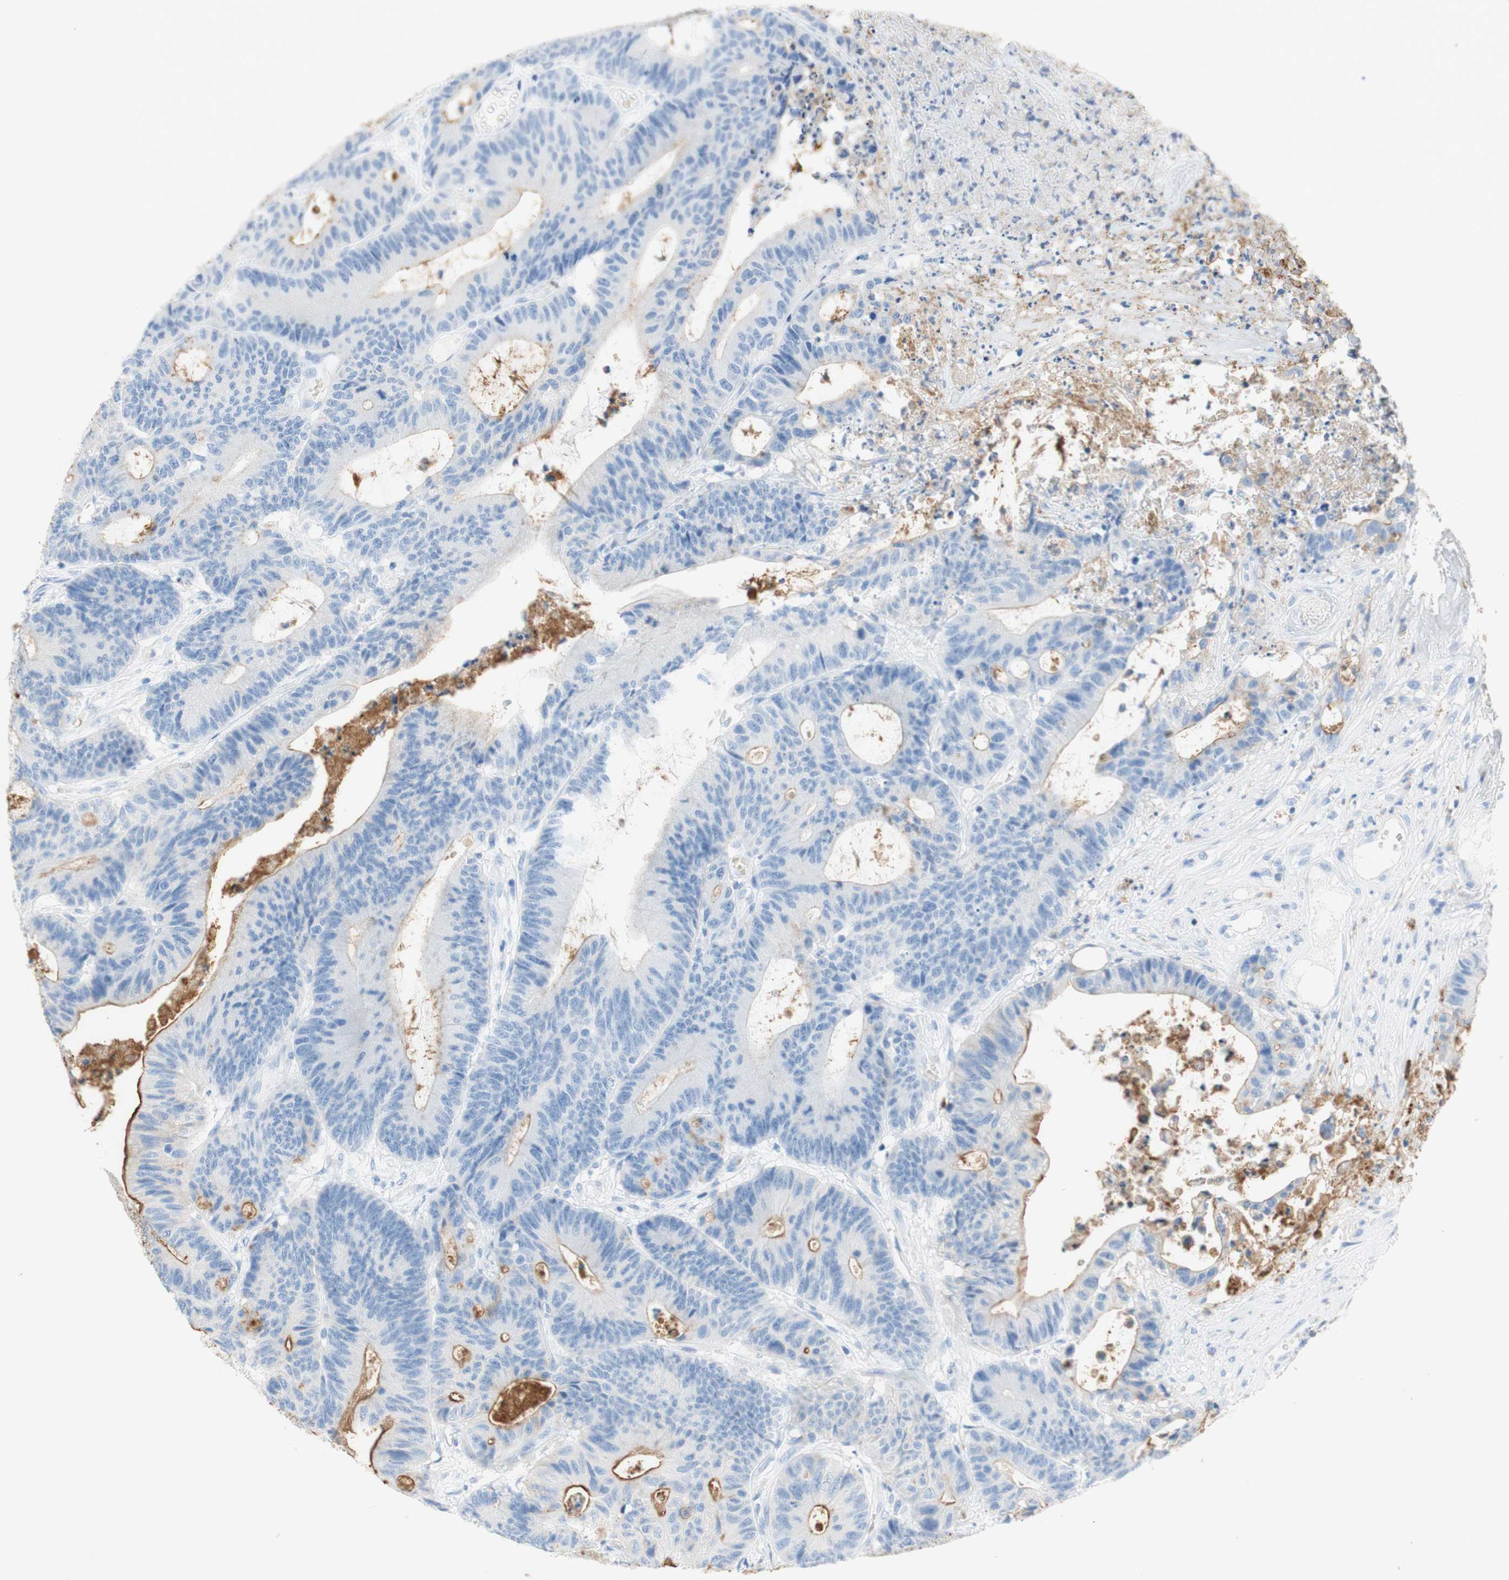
{"staining": {"intensity": "weak", "quantity": "<25%", "location": "cytoplasmic/membranous"}, "tissue": "colorectal cancer", "cell_type": "Tumor cells", "image_type": "cancer", "snomed": [{"axis": "morphology", "description": "Adenocarcinoma, NOS"}, {"axis": "topography", "description": "Colon"}], "caption": "Immunohistochemistry (IHC) image of neoplastic tissue: colorectal cancer stained with DAB (3,3'-diaminobenzidine) demonstrates no significant protein positivity in tumor cells.", "gene": "CEACAM1", "patient": {"sex": "female", "age": 84}}